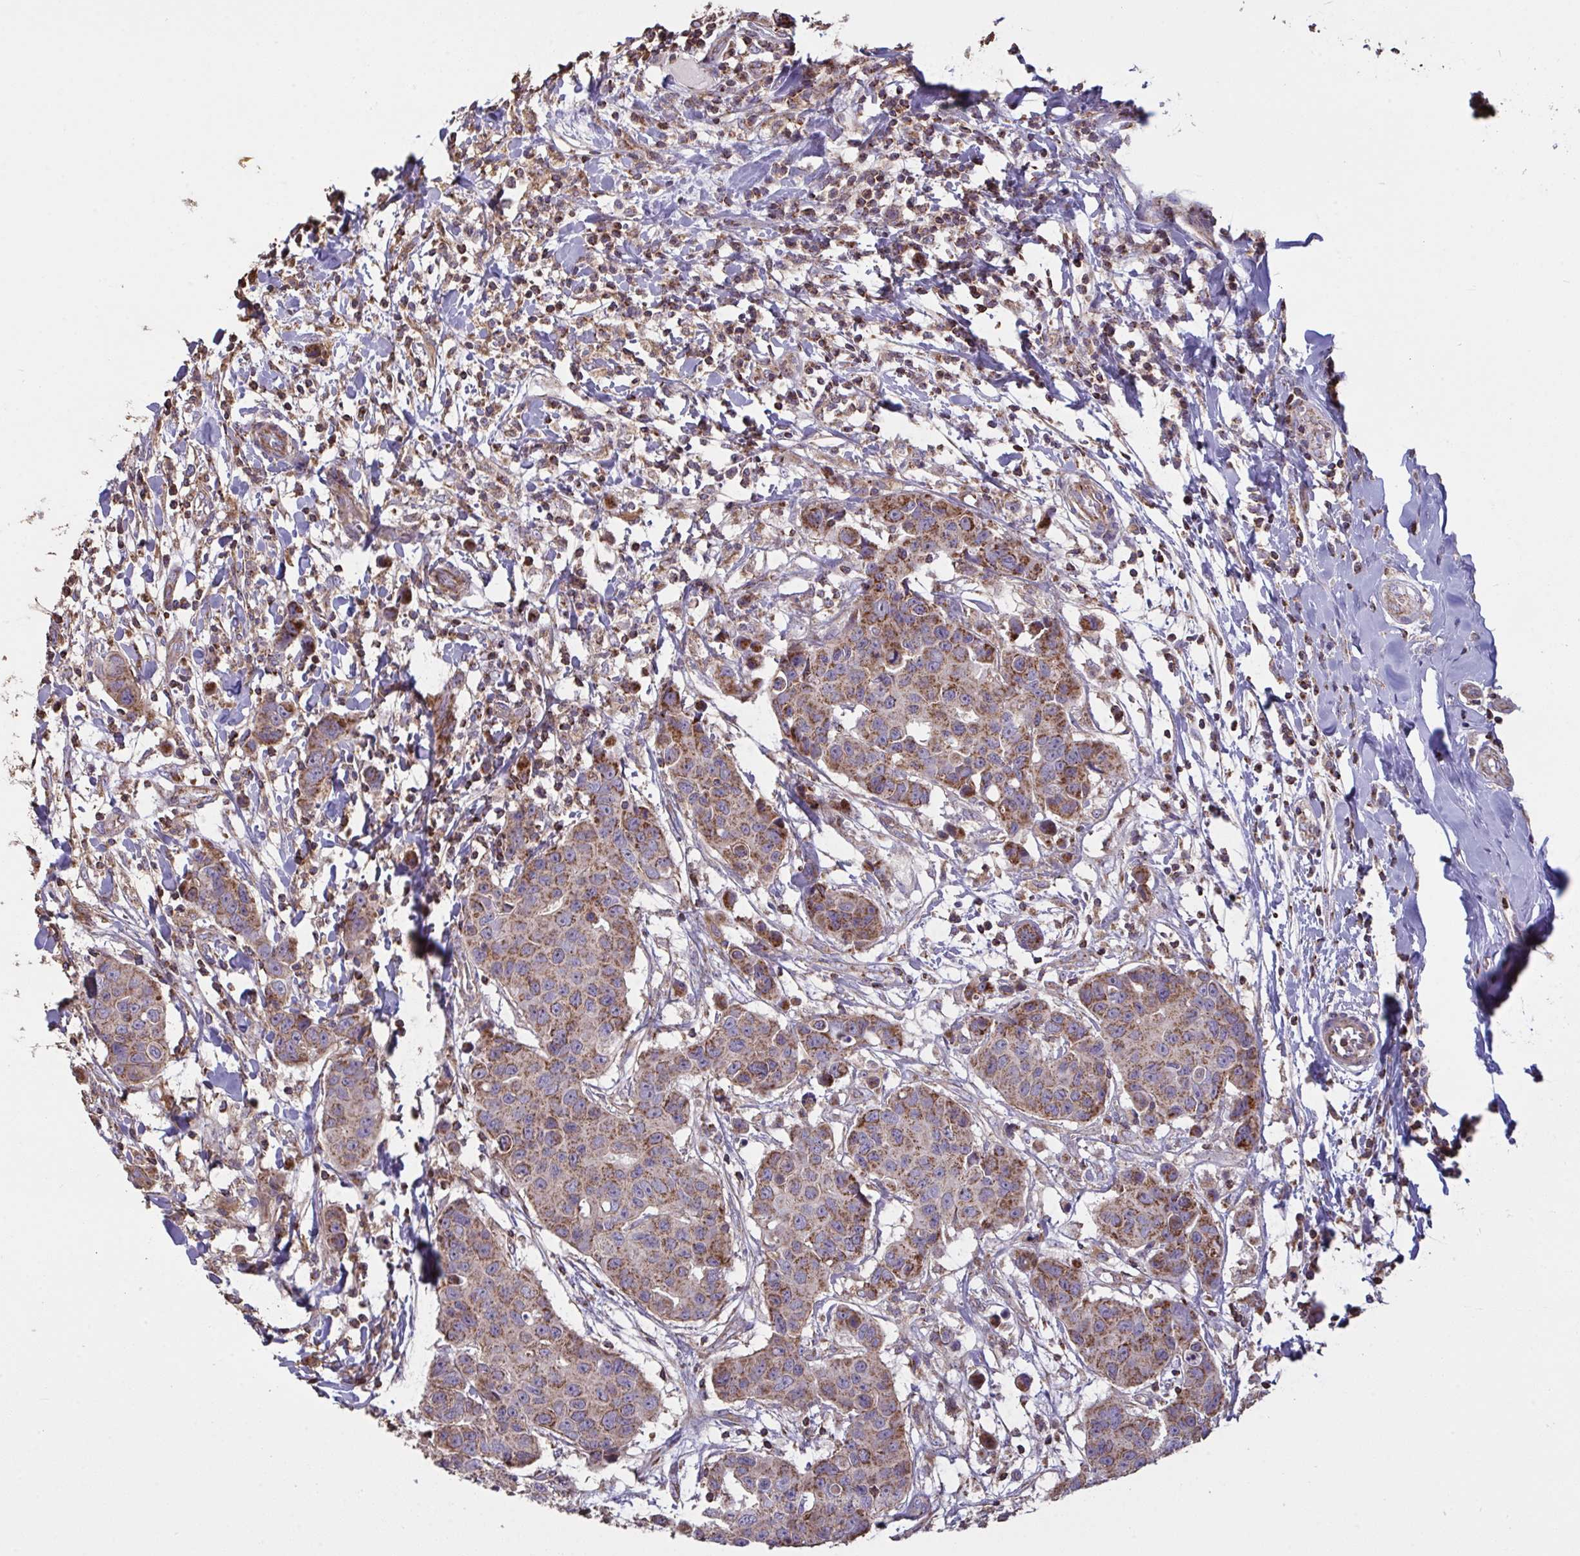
{"staining": {"intensity": "moderate", "quantity": ">75%", "location": "cytoplasmic/membranous"}, "tissue": "breast cancer", "cell_type": "Tumor cells", "image_type": "cancer", "snomed": [{"axis": "morphology", "description": "Duct carcinoma"}, {"axis": "topography", "description": "Breast"}], "caption": "Tumor cells exhibit medium levels of moderate cytoplasmic/membranous expression in approximately >75% of cells in breast cancer.", "gene": "MICOS10", "patient": {"sex": "female", "age": 24}}